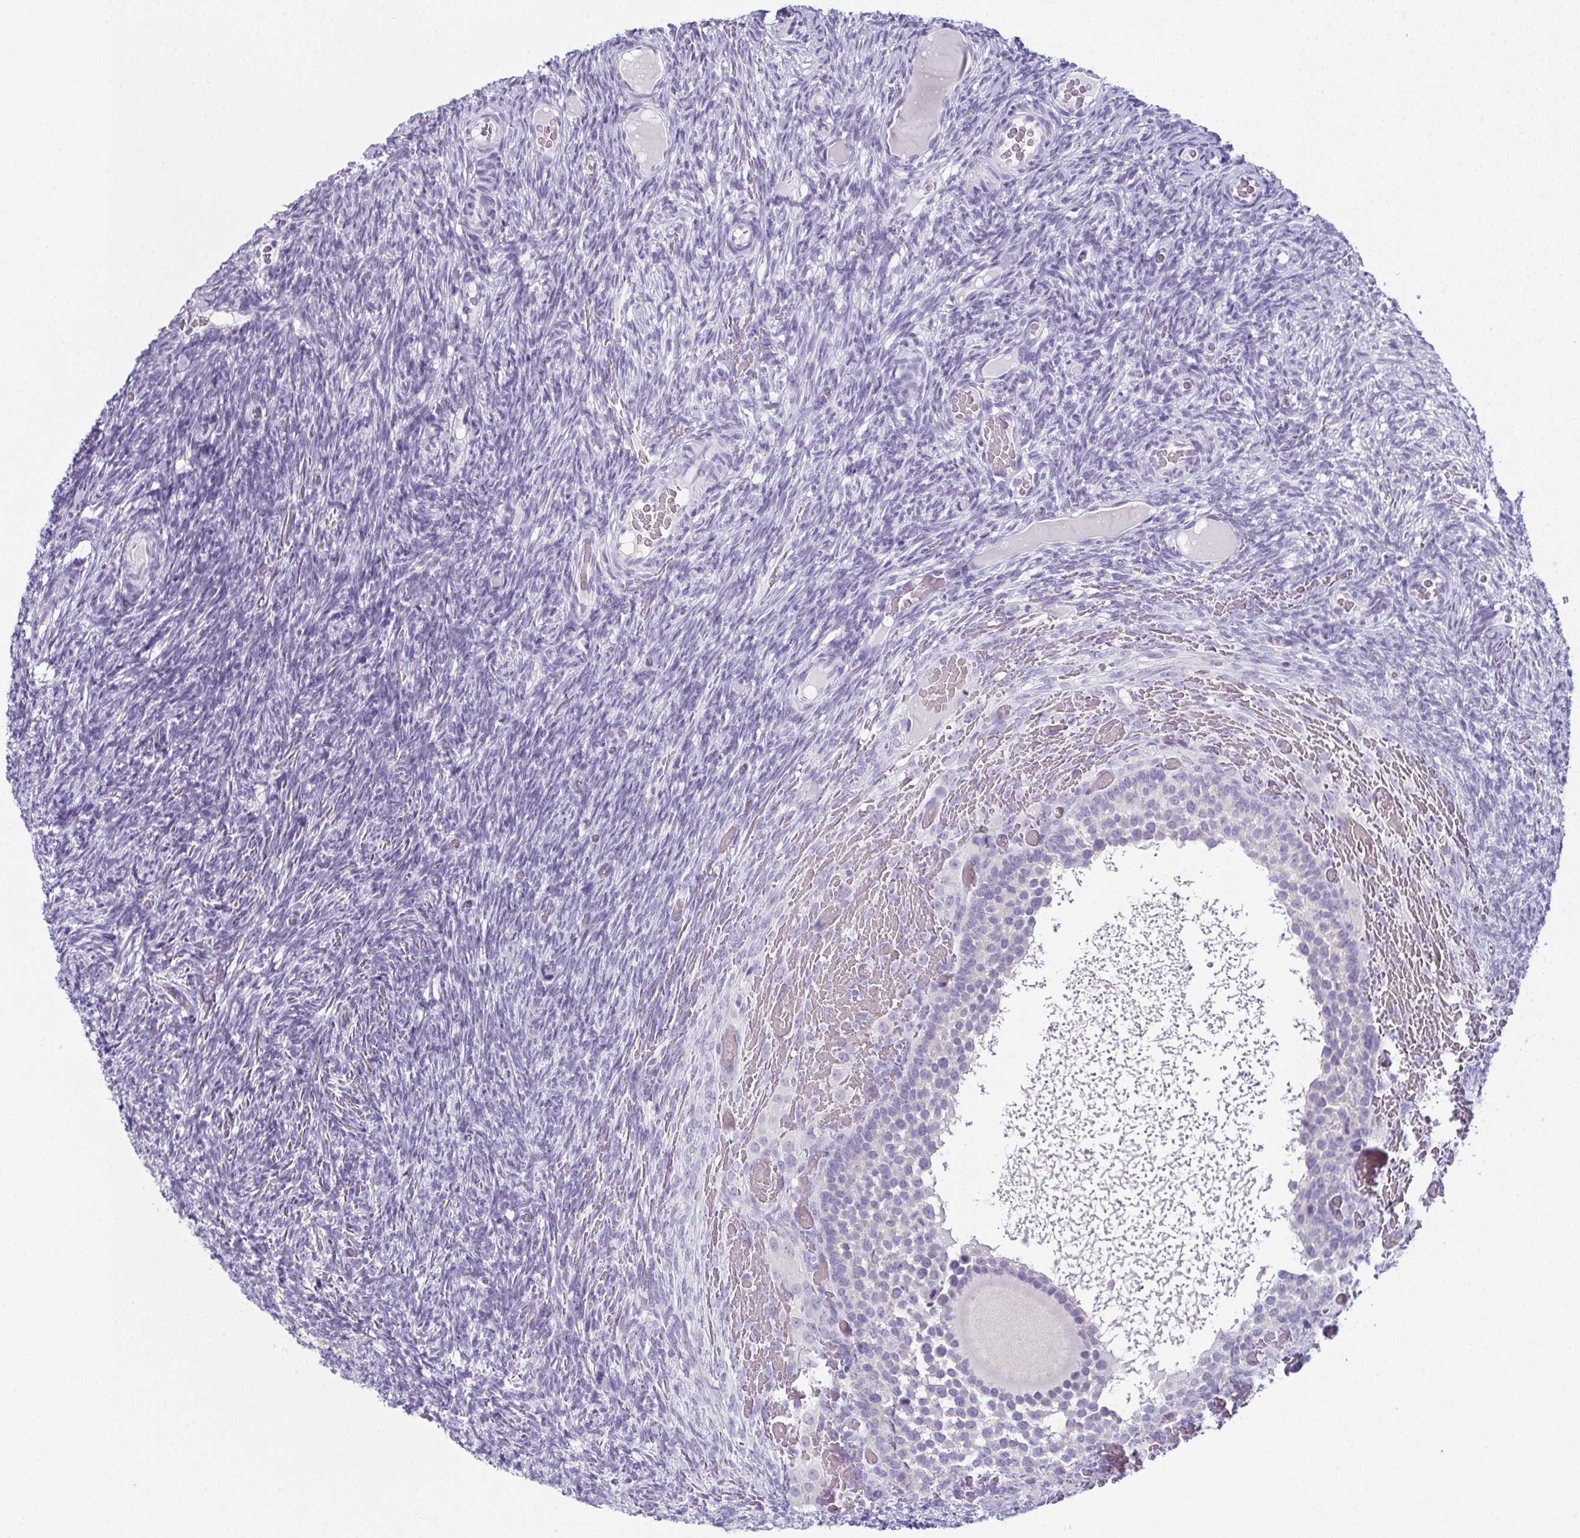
{"staining": {"intensity": "negative", "quantity": "none", "location": "none"}, "tissue": "ovary", "cell_type": "Follicle cells", "image_type": "normal", "snomed": [{"axis": "morphology", "description": "Normal tissue, NOS"}, {"axis": "topography", "description": "Ovary"}], "caption": "Follicle cells show no significant expression in unremarkable ovary. Brightfield microscopy of immunohistochemistry (IHC) stained with DAB (3,3'-diaminobenzidine) (brown) and hematoxylin (blue), captured at high magnification.", "gene": "ENKUR", "patient": {"sex": "female", "age": 34}}